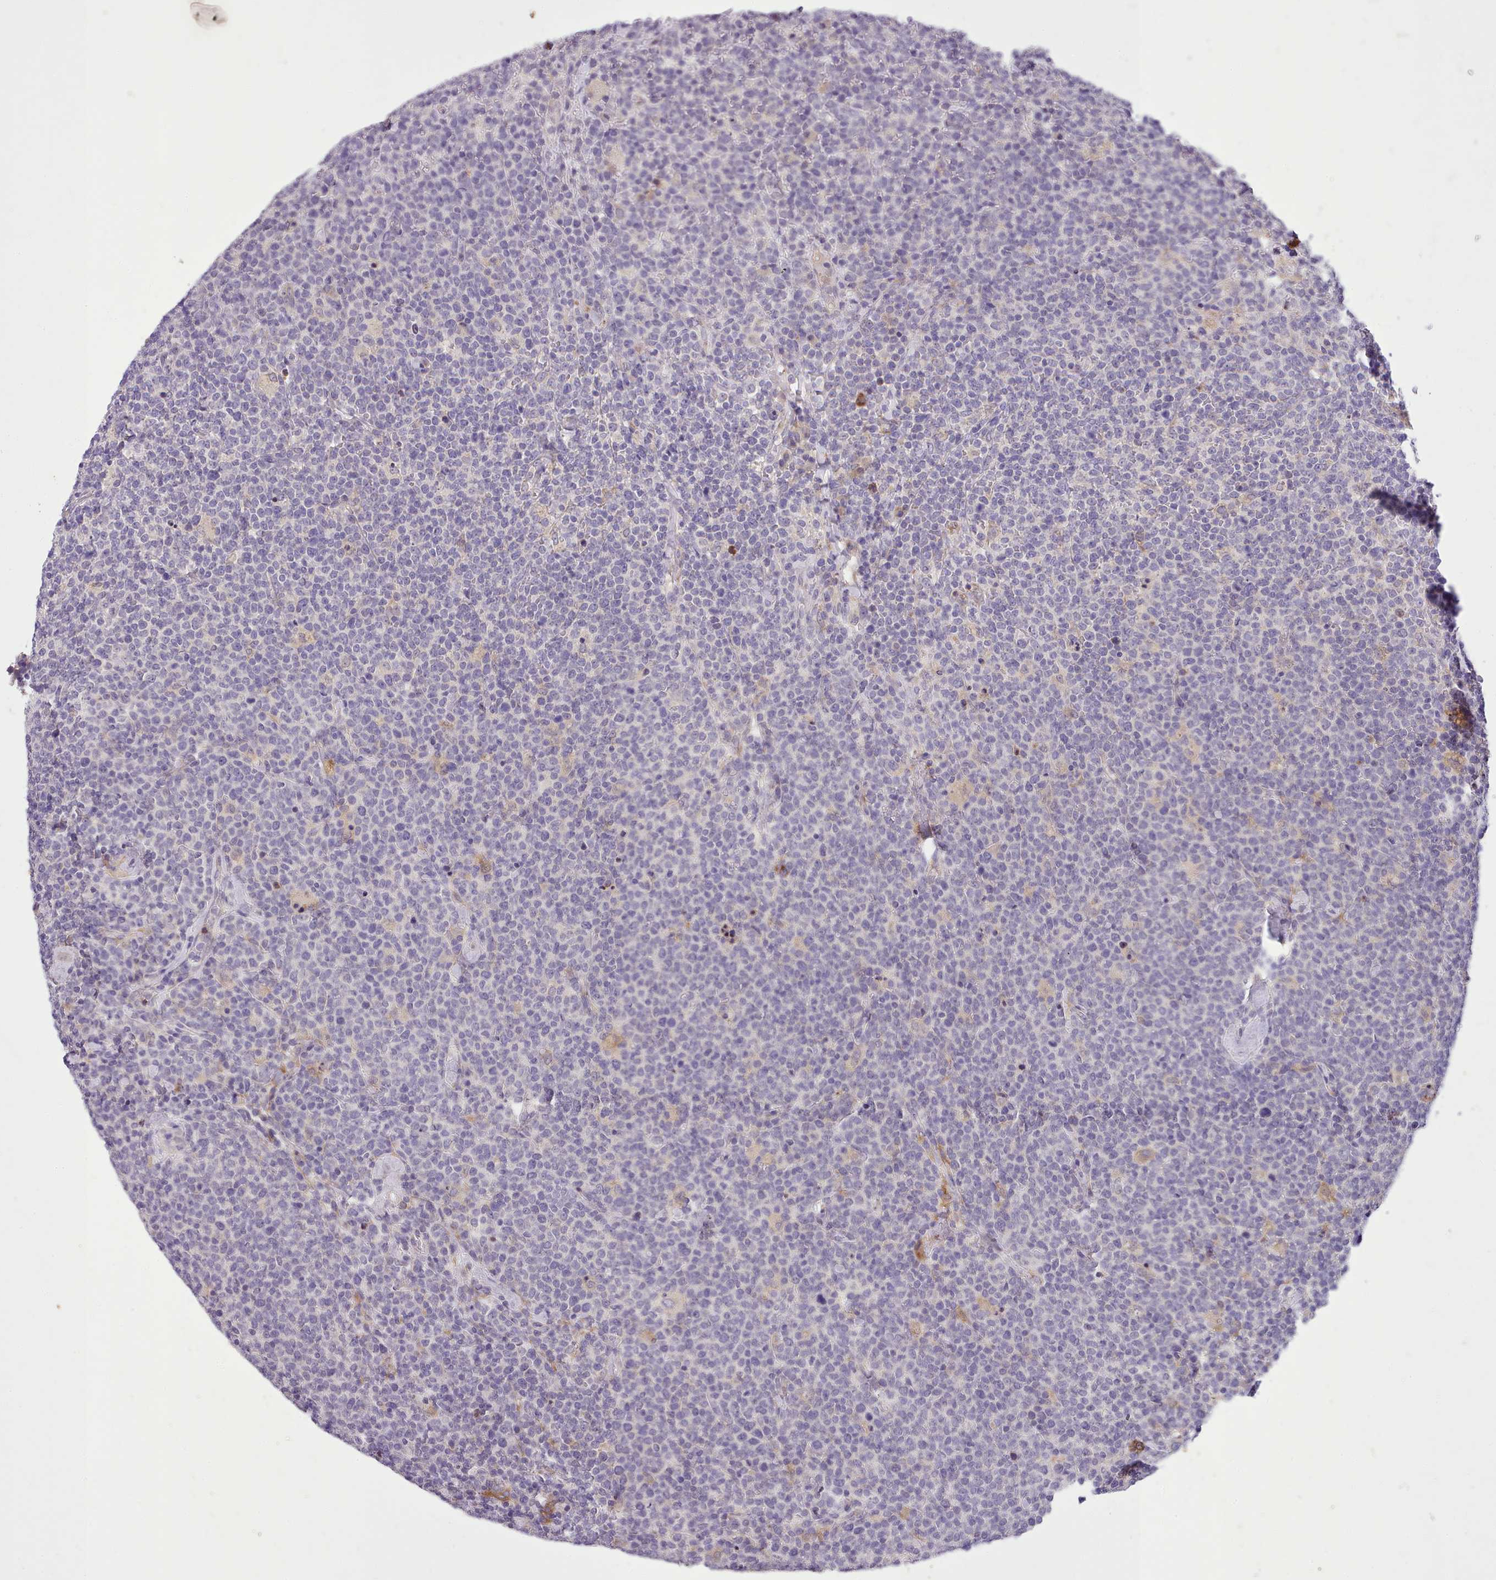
{"staining": {"intensity": "negative", "quantity": "none", "location": "none"}, "tissue": "lymphoma", "cell_type": "Tumor cells", "image_type": "cancer", "snomed": [{"axis": "morphology", "description": "Malignant lymphoma, non-Hodgkin's type, High grade"}, {"axis": "topography", "description": "Lymph node"}], "caption": "This histopathology image is of malignant lymphoma, non-Hodgkin's type (high-grade) stained with IHC to label a protein in brown with the nuclei are counter-stained blue. There is no staining in tumor cells.", "gene": "FAM83E", "patient": {"sex": "male", "age": 61}}